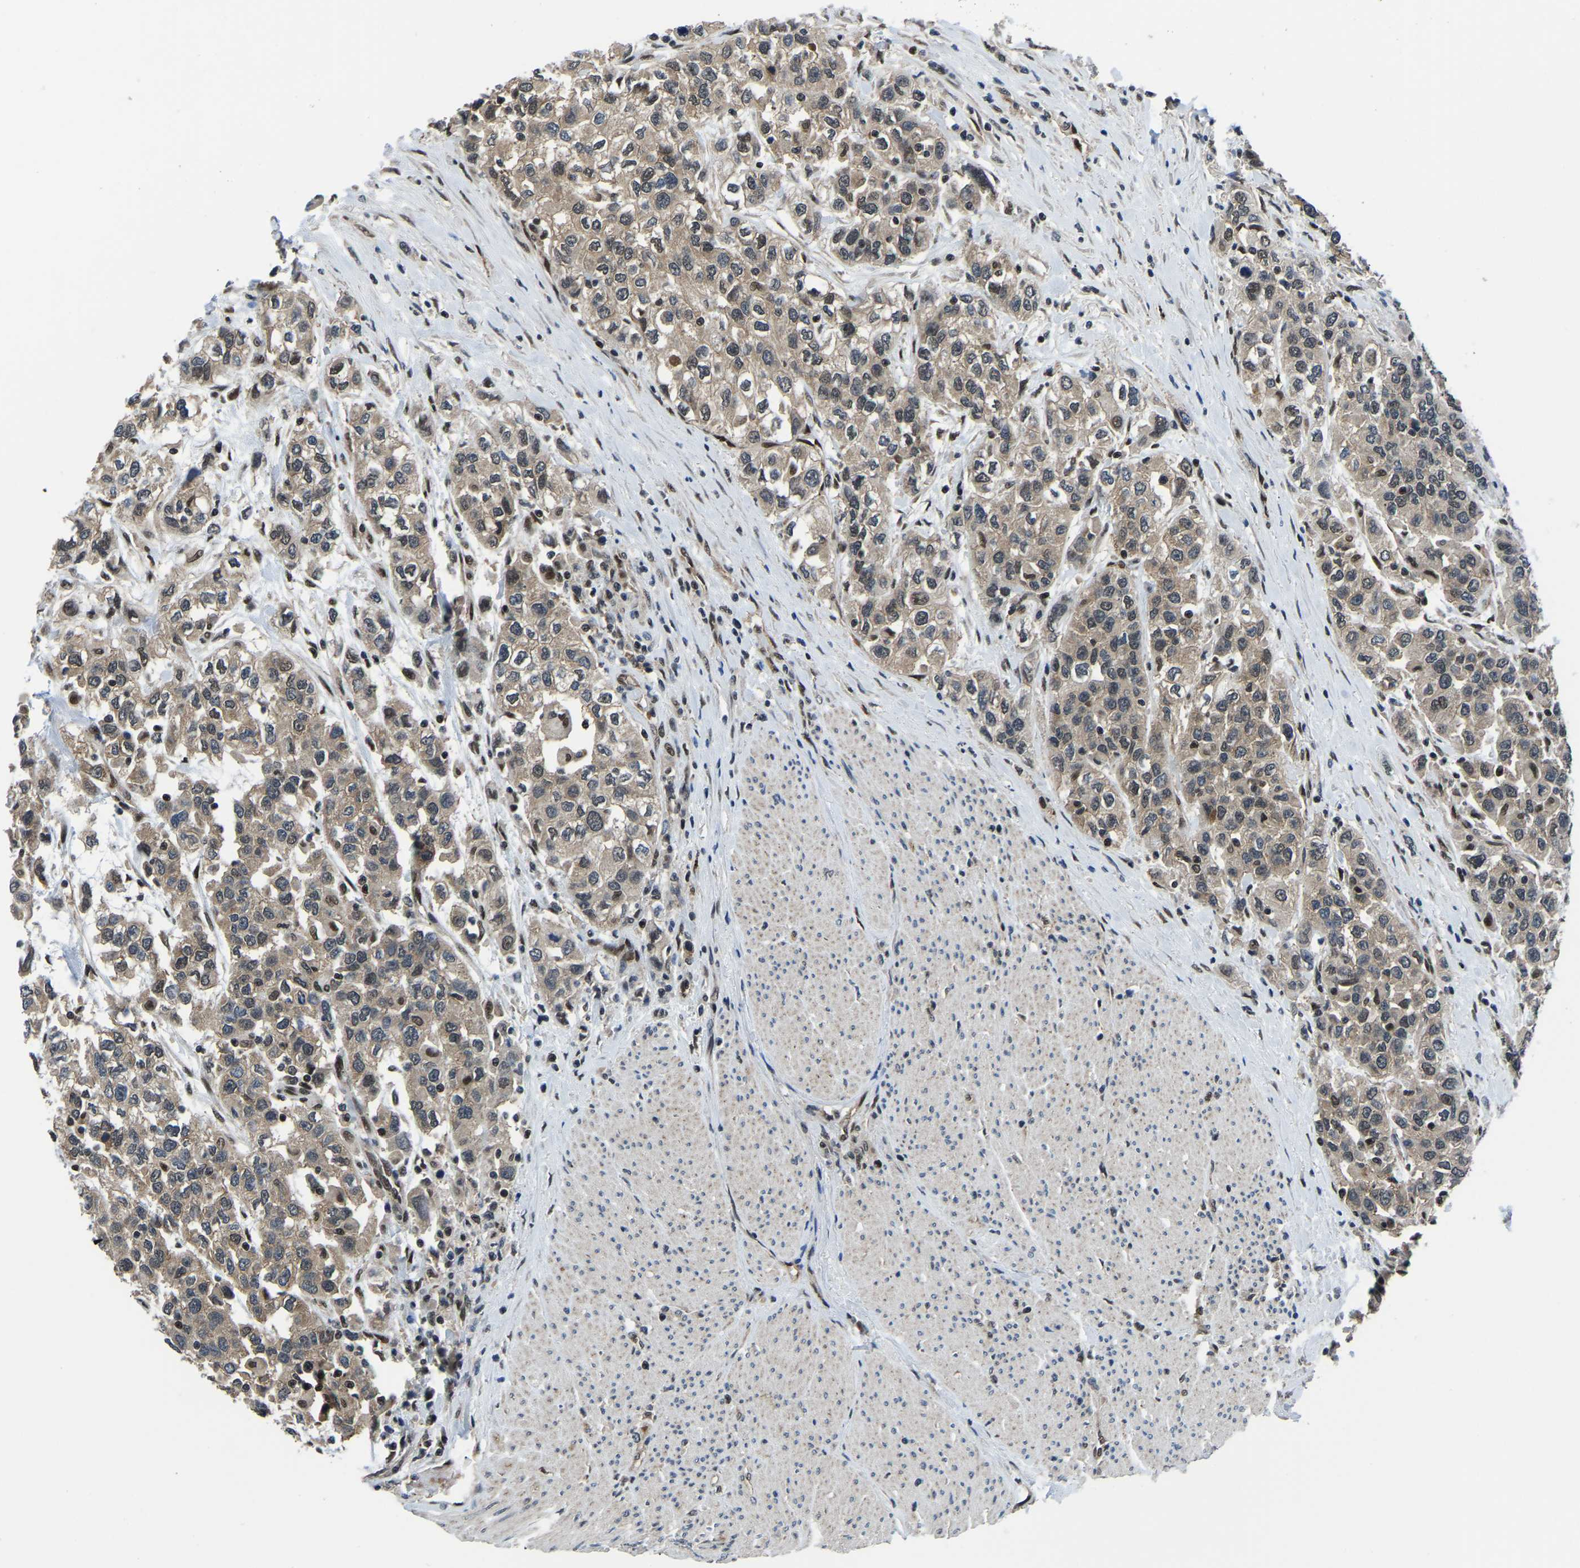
{"staining": {"intensity": "weak", "quantity": ">75%", "location": "cytoplasmic/membranous,nuclear"}, "tissue": "urothelial cancer", "cell_type": "Tumor cells", "image_type": "cancer", "snomed": [{"axis": "morphology", "description": "Urothelial carcinoma, High grade"}, {"axis": "topography", "description": "Urinary bladder"}], "caption": "Immunohistochemistry (DAB (3,3'-diaminobenzidine)) staining of human urothelial cancer reveals weak cytoplasmic/membranous and nuclear protein staining in approximately >75% of tumor cells. The staining is performed using DAB brown chromogen to label protein expression. The nuclei are counter-stained blue using hematoxylin.", "gene": "DFFA", "patient": {"sex": "female", "age": 80}}